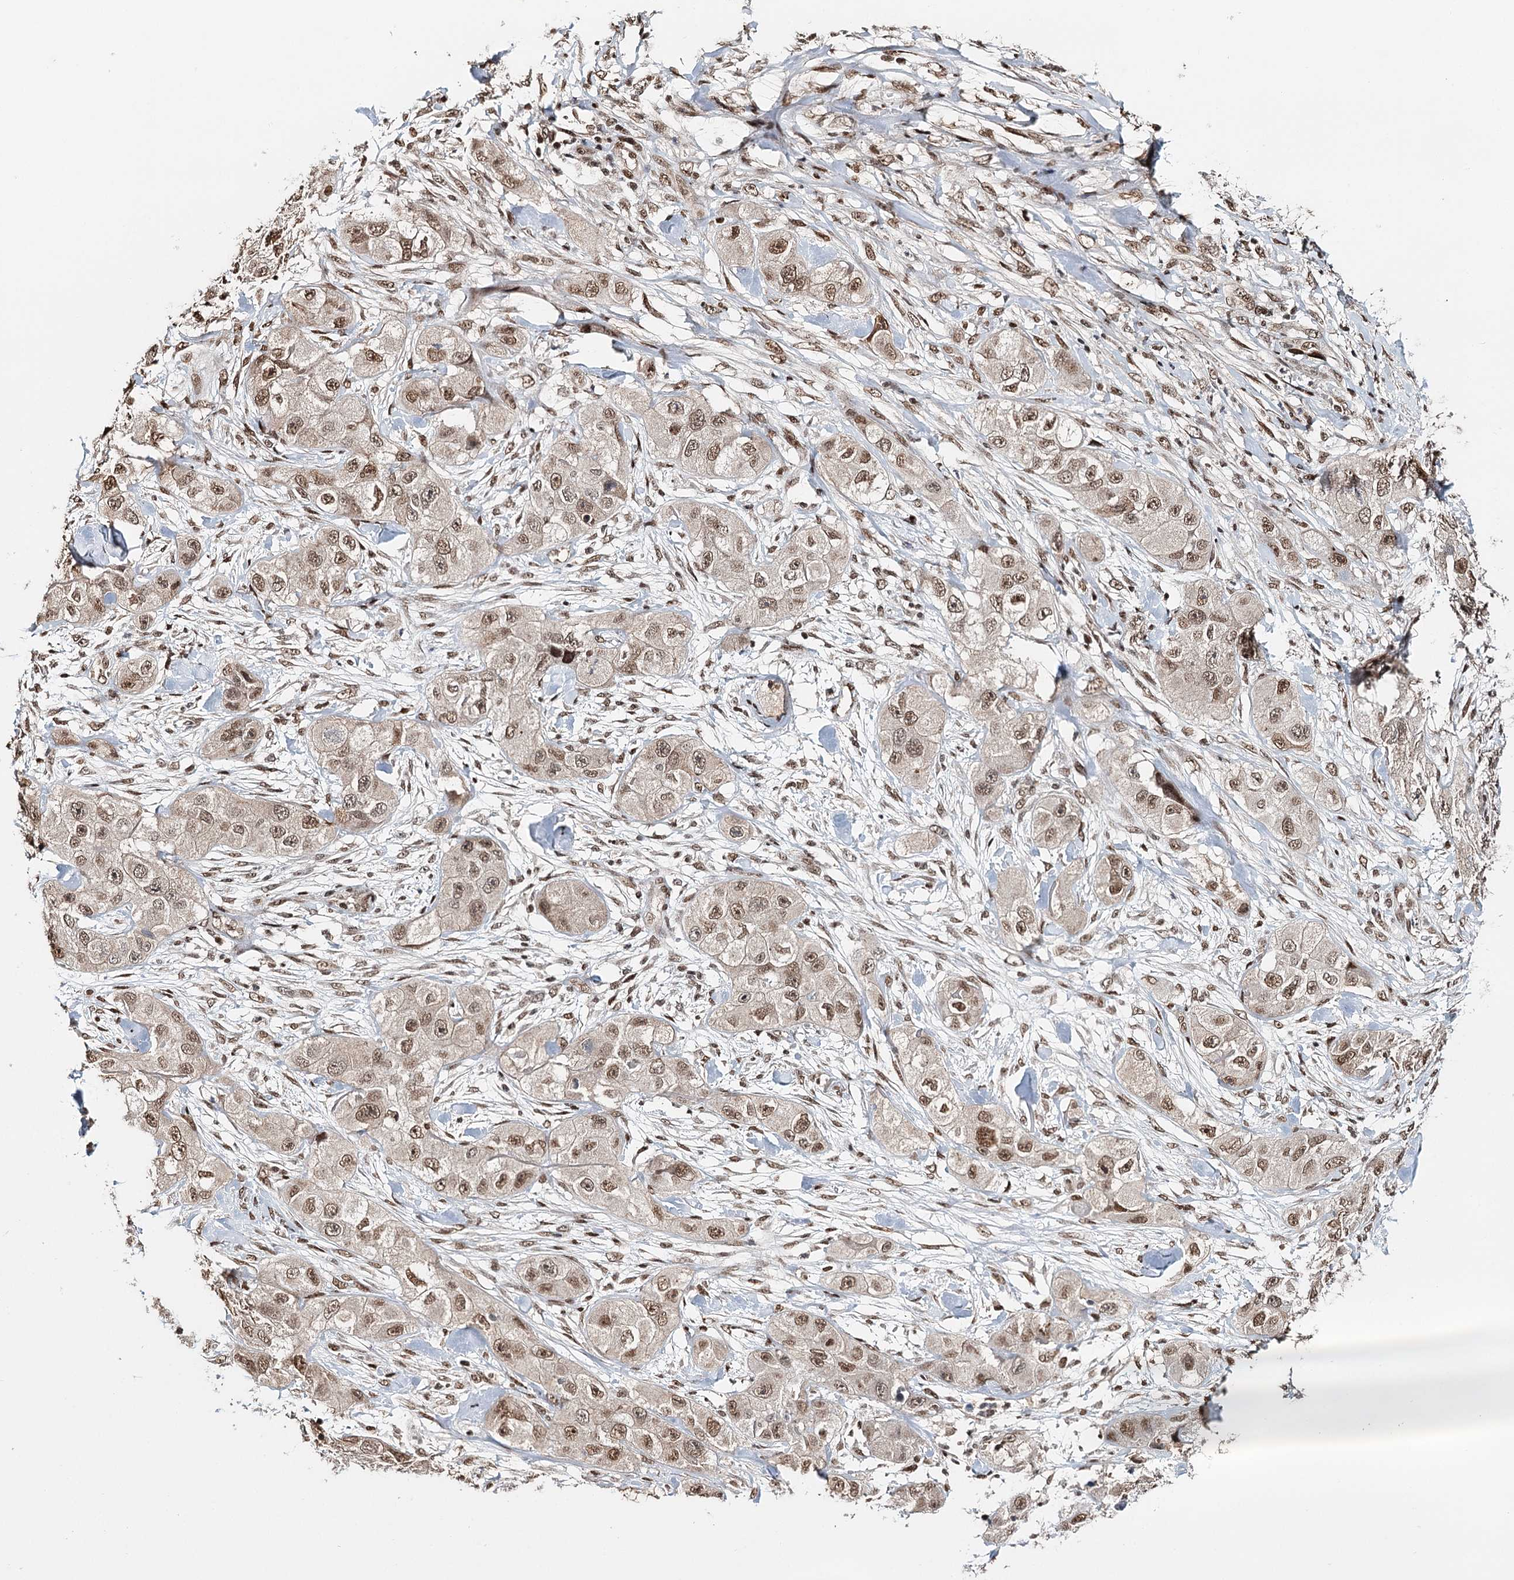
{"staining": {"intensity": "moderate", "quantity": ">75%", "location": "nuclear"}, "tissue": "skin cancer", "cell_type": "Tumor cells", "image_type": "cancer", "snomed": [{"axis": "morphology", "description": "Squamous cell carcinoma, NOS"}, {"axis": "topography", "description": "Skin"}, {"axis": "topography", "description": "Subcutis"}], "caption": "This image demonstrates skin squamous cell carcinoma stained with IHC to label a protein in brown. The nuclear of tumor cells show moderate positivity for the protein. Nuclei are counter-stained blue.", "gene": "RPS27A", "patient": {"sex": "male", "age": 73}}